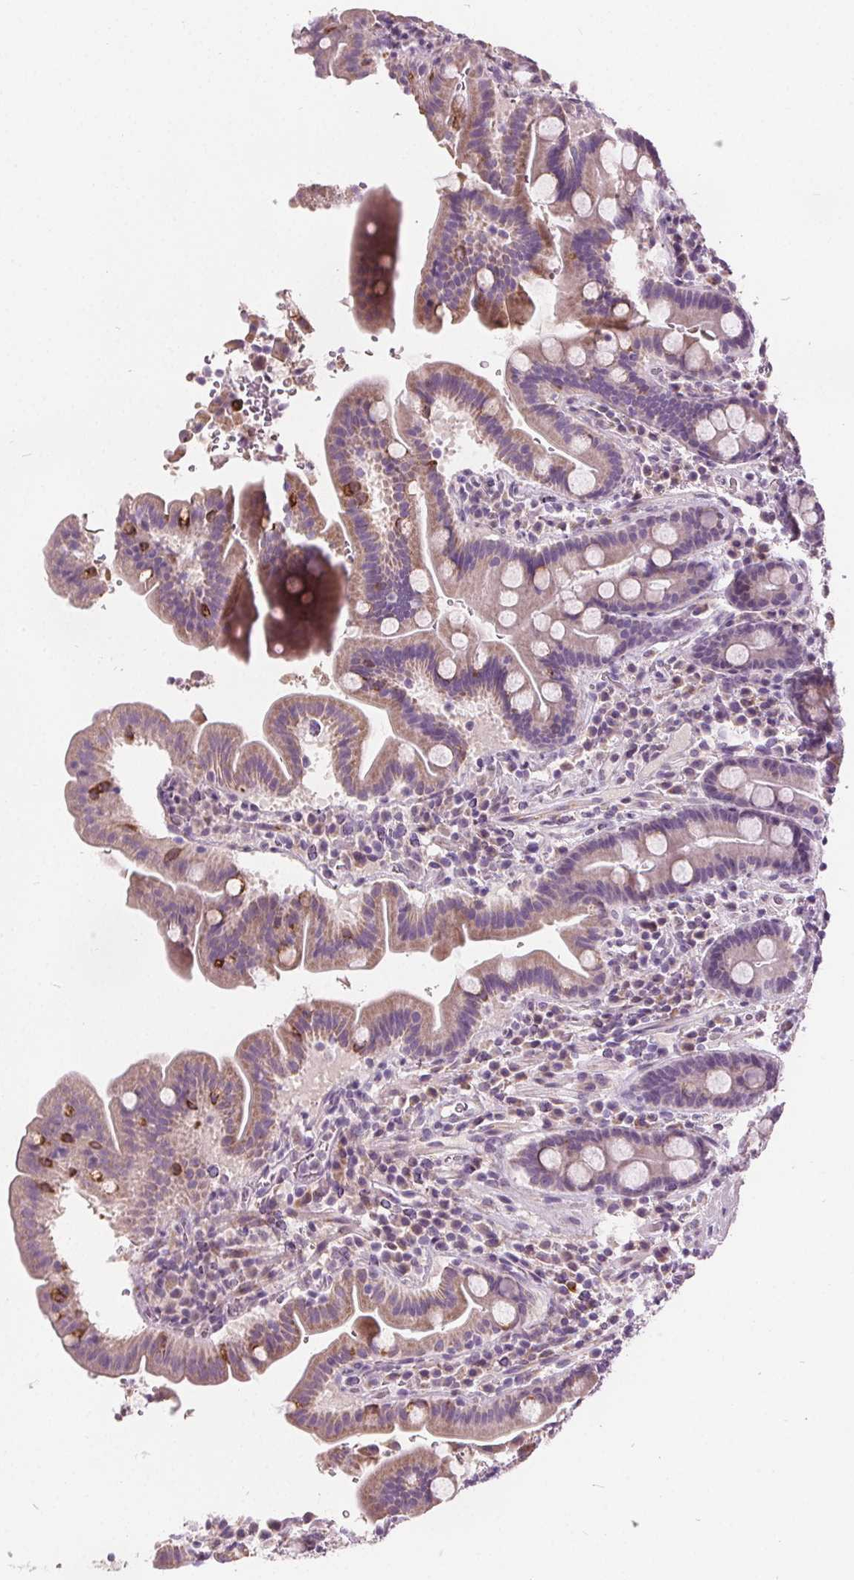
{"staining": {"intensity": "moderate", "quantity": "25%-75%", "location": "cytoplasmic/membranous"}, "tissue": "small intestine", "cell_type": "Glandular cells", "image_type": "normal", "snomed": [{"axis": "morphology", "description": "Normal tissue, NOS"}, {"axis": "topography", "description": "Small intestine"}], "caption": "Human small intestine stained for a protein (brown) demonstrates moderate cytoplasmic/membranous positive staining in approximately 25%-75% of glandular cells.", "gene": "ACOX2", "patient": {"sex": "male", "age": 26}}